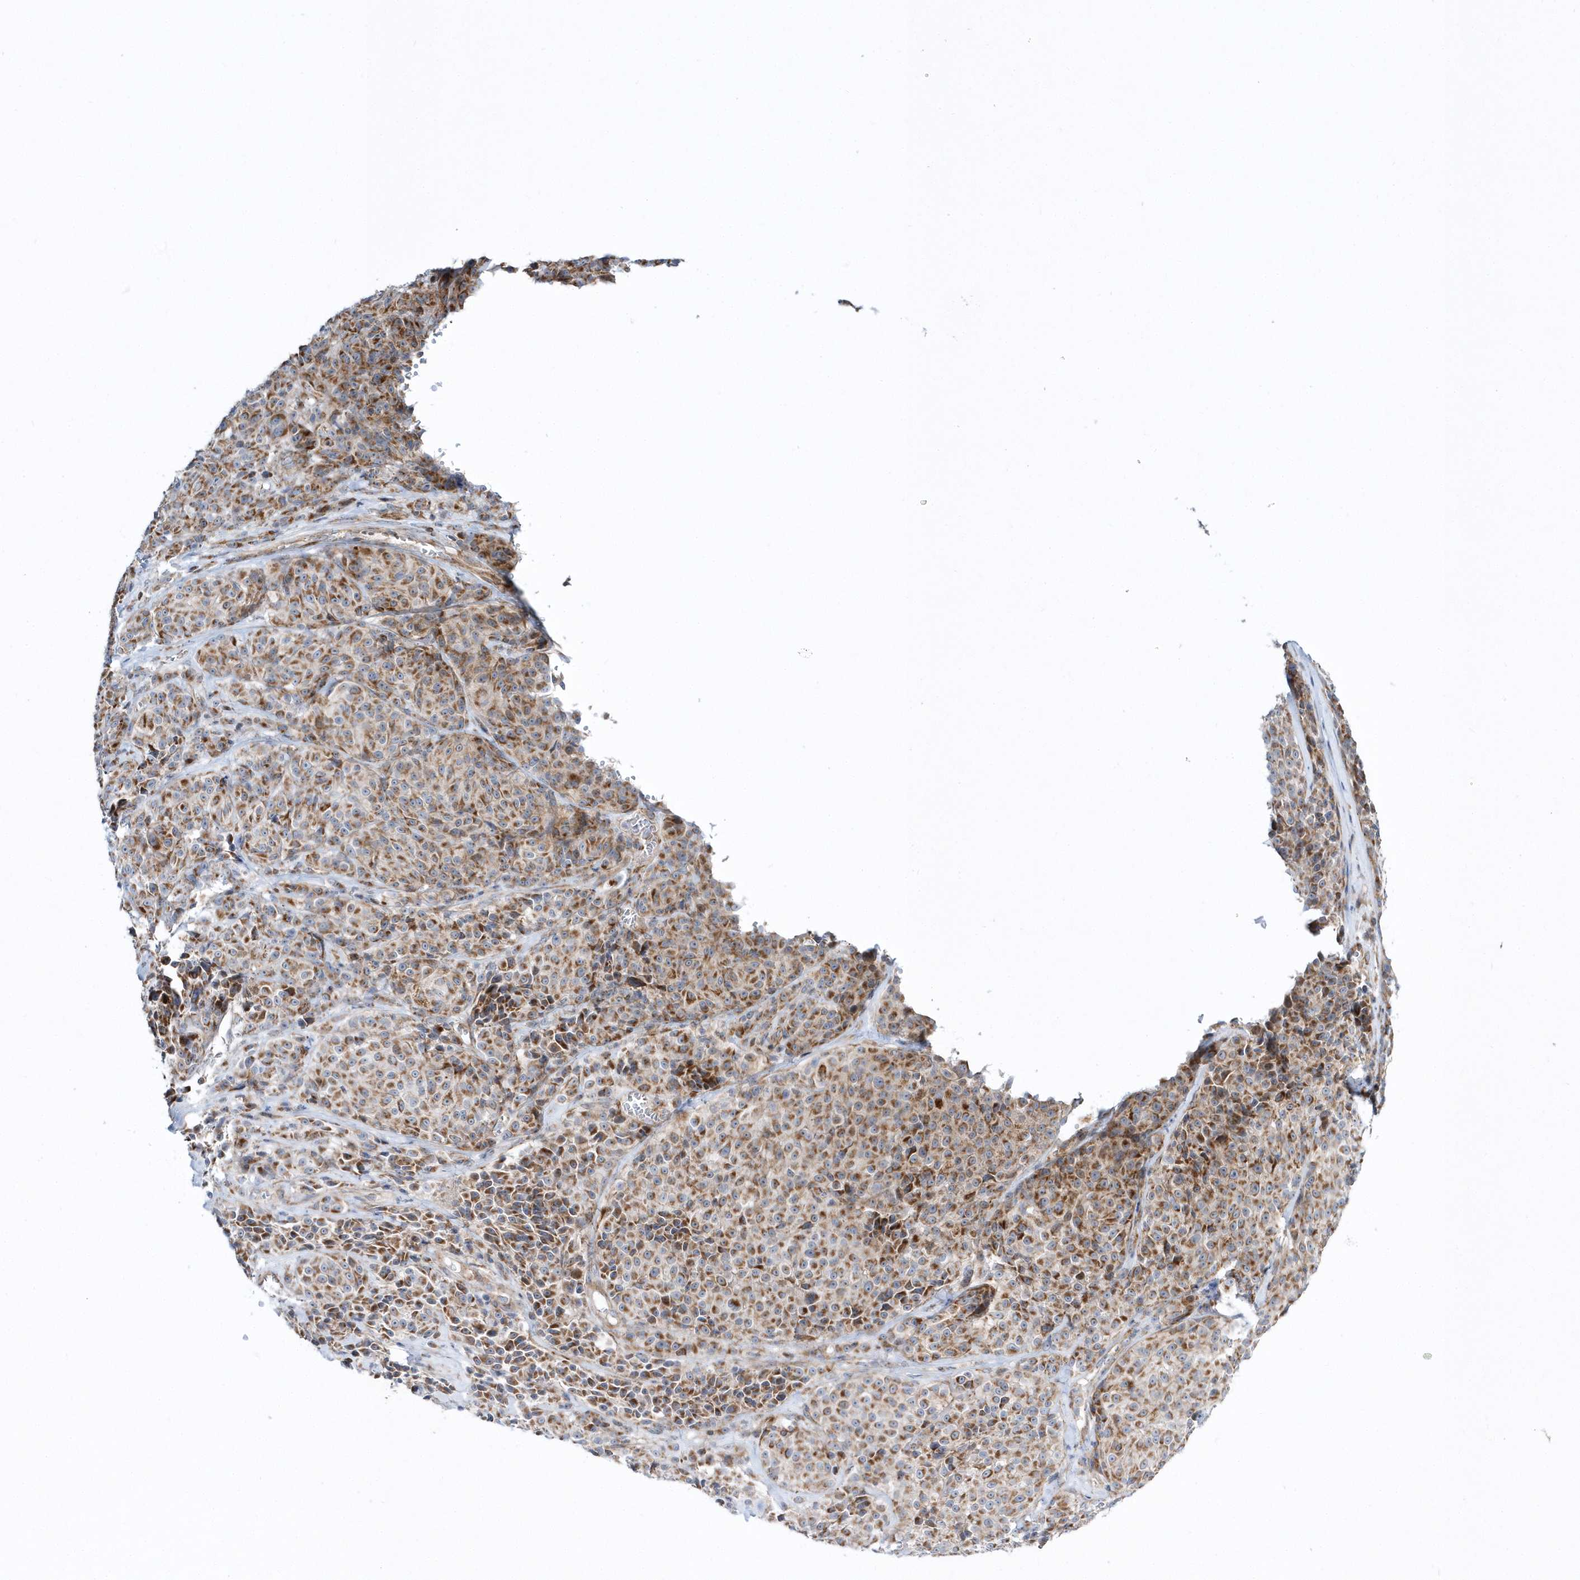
{"staining": {"intensity": "moderate", "quantity": ">75%", "location": "cytoplasmic/membranous"}, "tissue": "melanoma", "cell_type": "Tumor cells", "image_type": "cancer", "snomed": [{"axis": "morphology", "description": "Malignant melanoma, NOS"}, {"axis": "topography", "description": "Skin"}], "caption": "This is a histology image of IHC staining of melanoma, which shows moderate expression in the cytoplasmic/membranous of tumor cells.", "gene": "OPA1", "patient": {"sex": "male", "age": 73}}